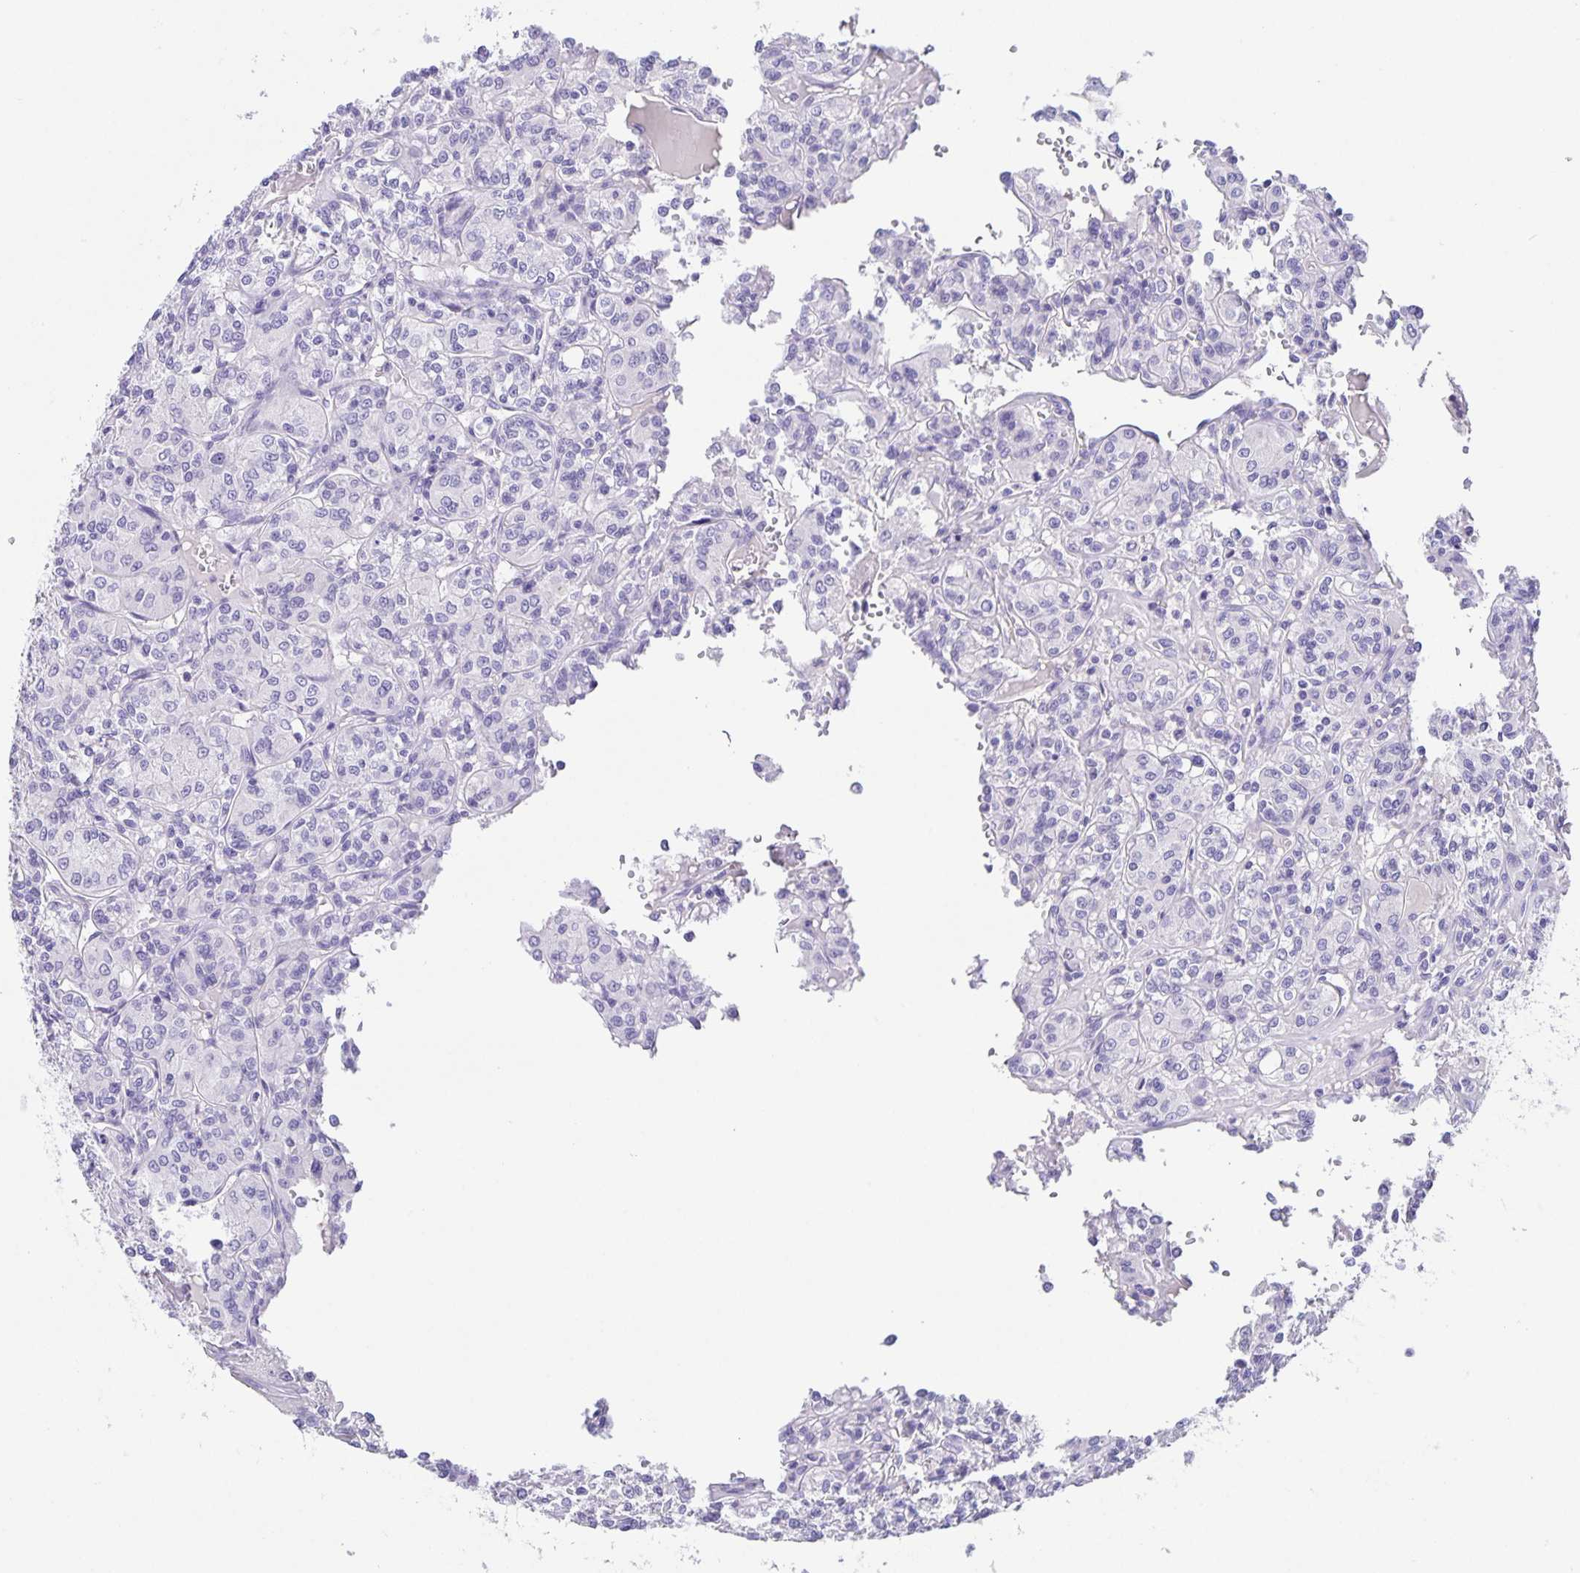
{"staining": {"intensity": "negative", "quantity": "none", "location": "none"}, "tissue": "renal cancer", "cell_type": "Tumor cells", "image_type": "cancer", "snomed": [{"axis": "morphology", "description": "Adenocarcinoma, NOS"}, {"axis": "topography", "description": "Kidney"}], "caption": "Immunohistochemical staining of human adenocarcinoma (renal) exhibits no significant staining in tumor cells.", "gene": "UBQLN3", "patient": {"sex": "male", "age": 36}}